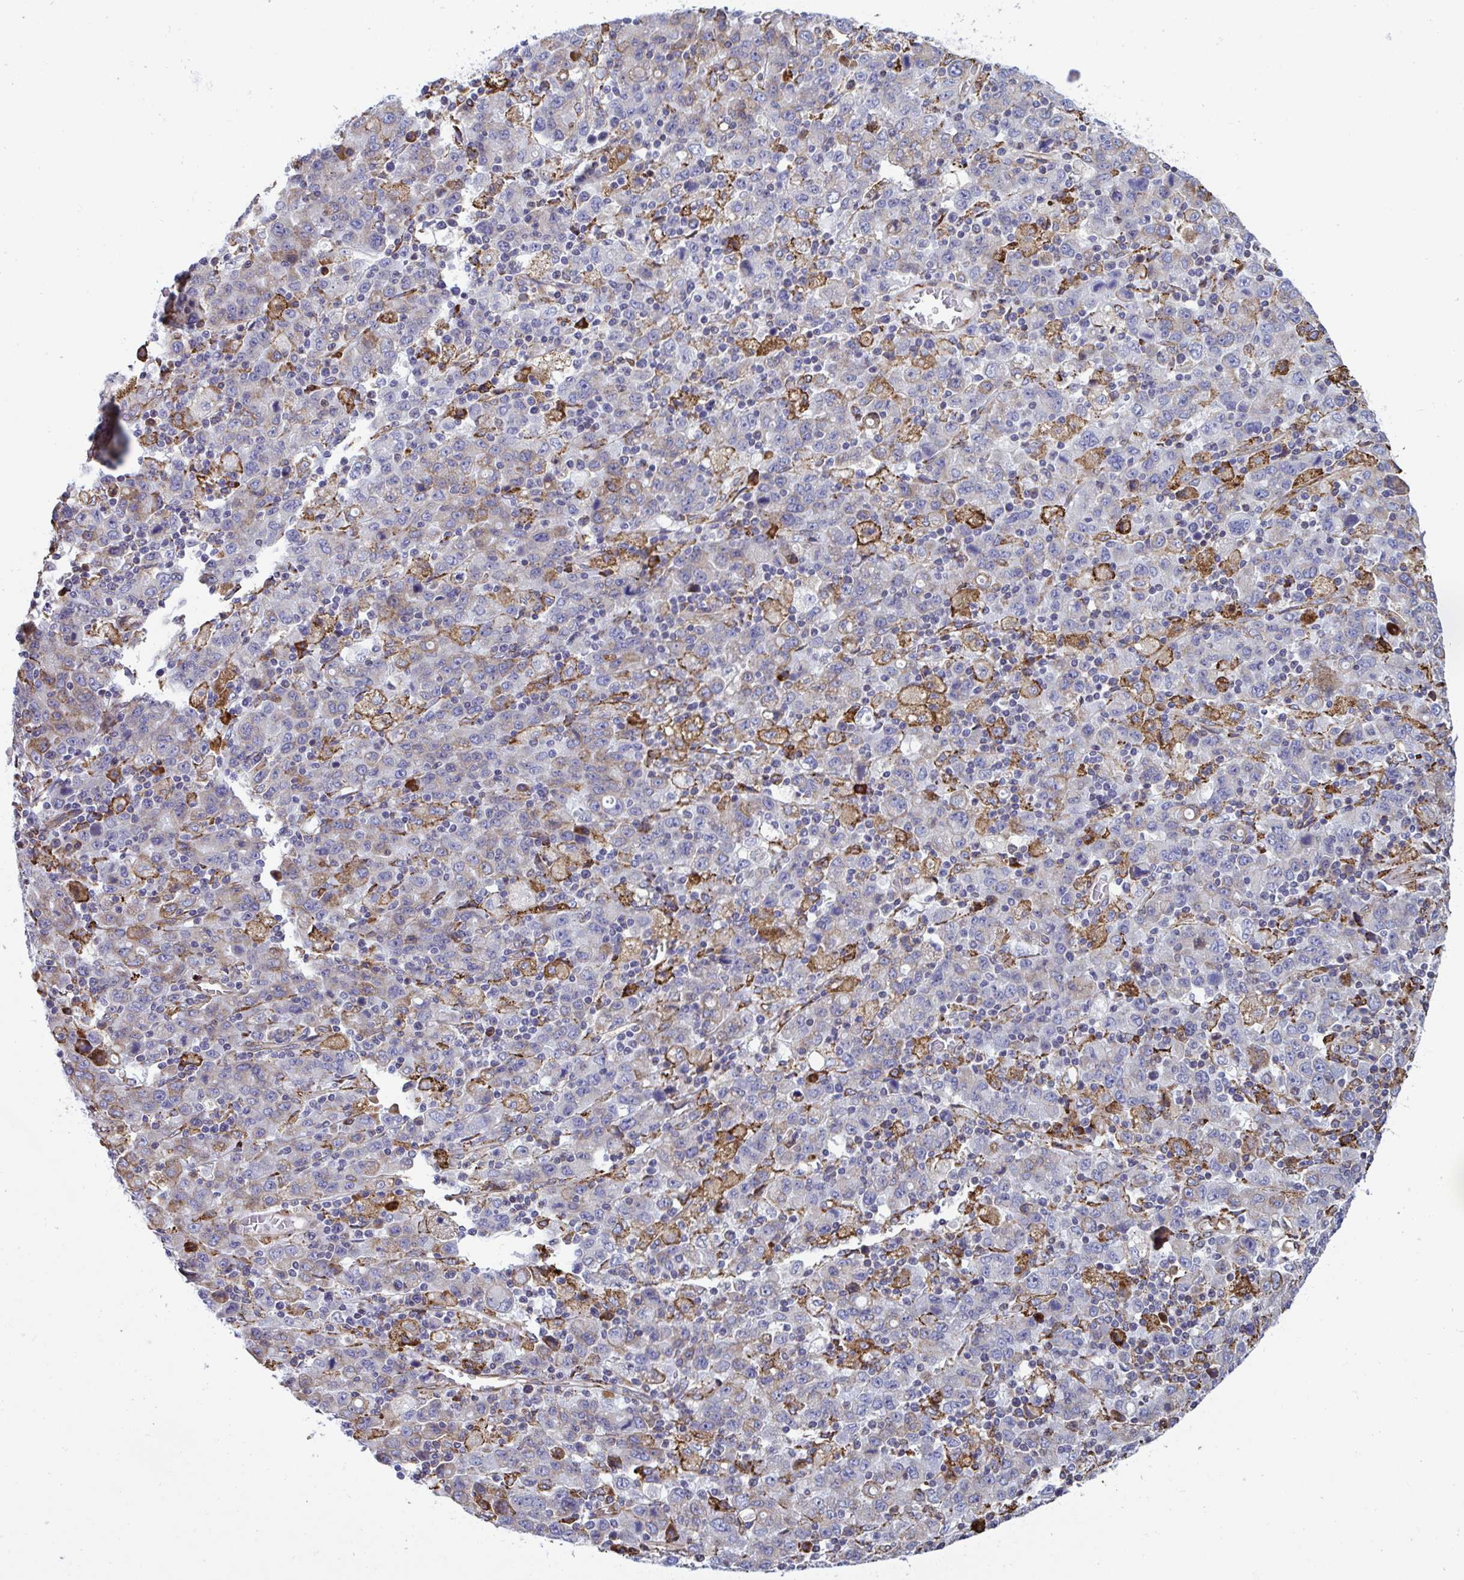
{"staining": {"intensity": "negative", "quantity": "none", "location": "none"}, "tissue": "stomach cancer", "cell_type": "Tumor cells", "image_type": "cancer", "snomed": [{"axis": "morphology", "description": "Adenocarcinoma, NOS"}, {"axis": "topography", "description": "Stomach, upper"}], "caption": "IHC of human stomach adenocarcinoma reveals no positivity in tumor cells.", "gene": "PEAK3", "patient": {"sex": "male", "age": 69}}